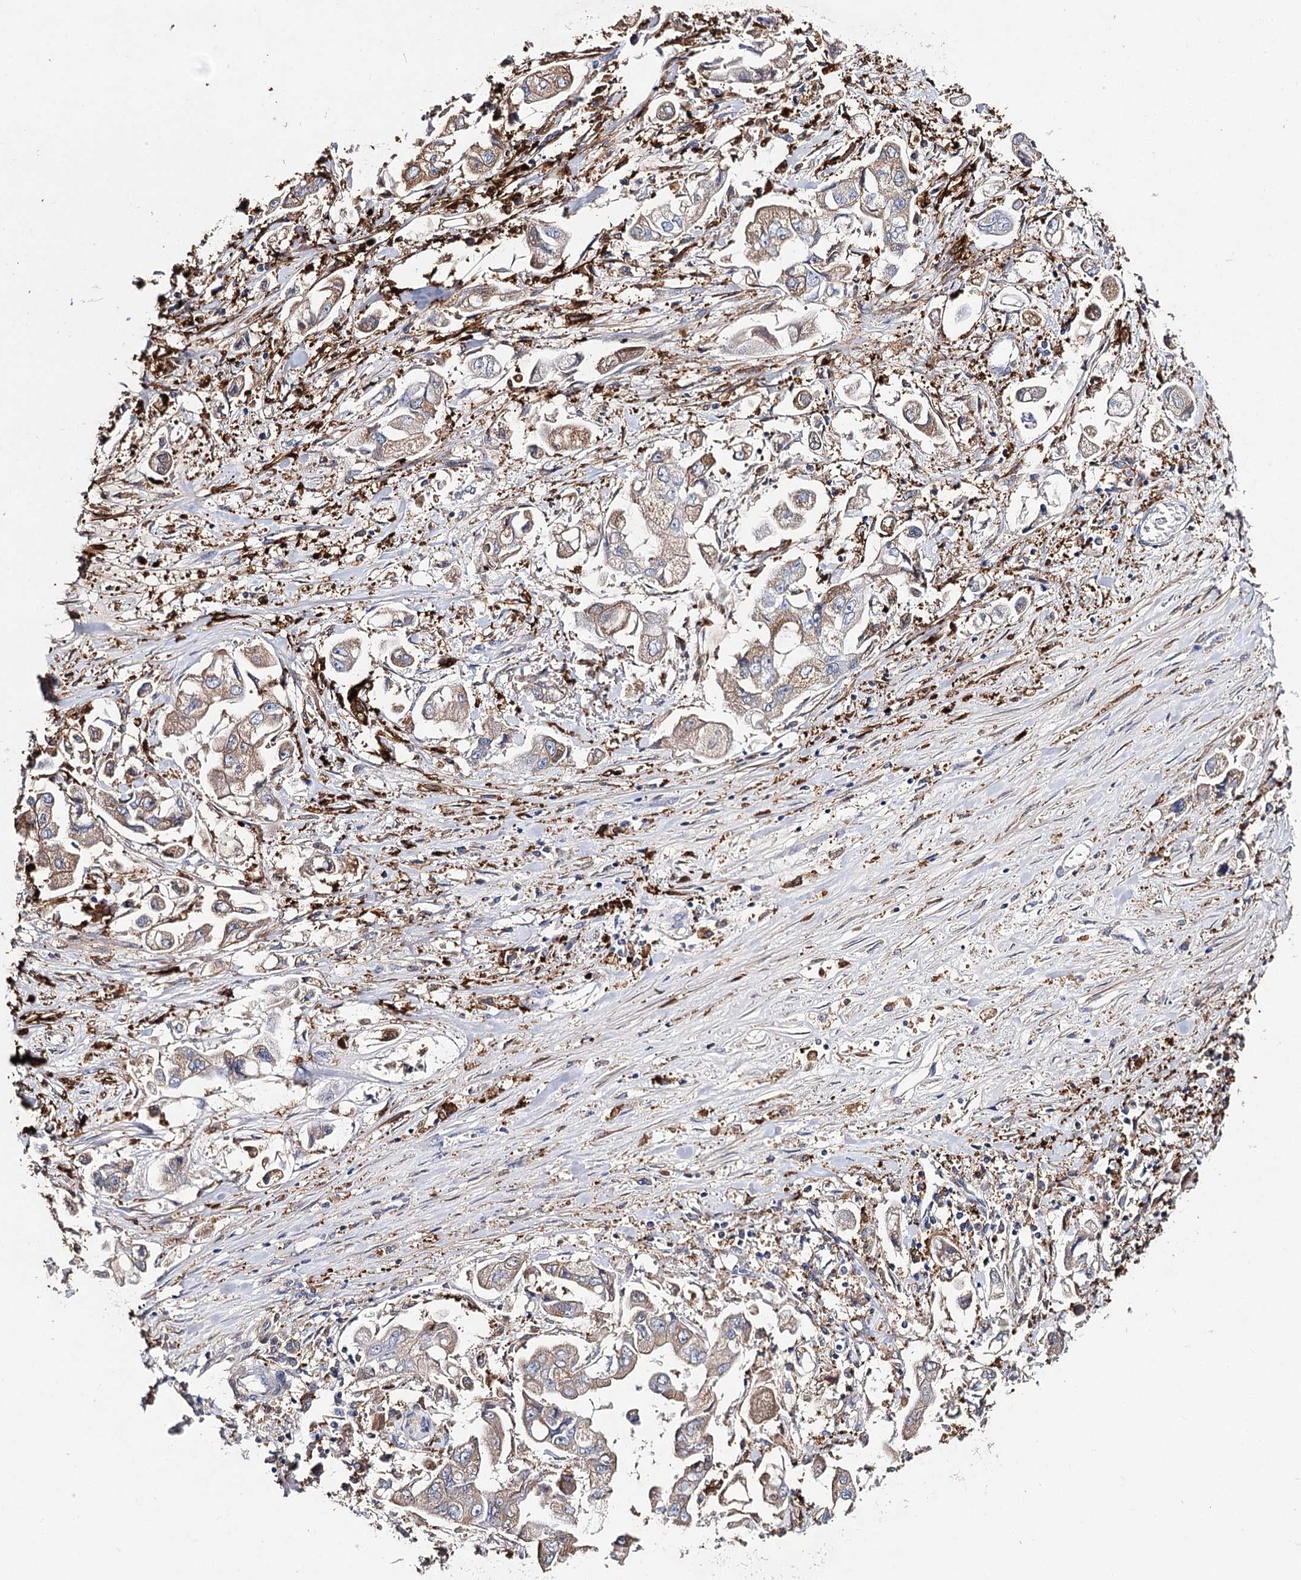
{"staining": {"intensity": "moderate", "quantity": ">75%", "location": "cytoplasmic/membranous"}, "tissue": "stomach cancer", "cell_type": "Tumor cells", "image_type": "cancer", "snomed": [{"axis": "morphology", "description": "Adenocarcinoma, NOS"}, {"axis": "topography", "description": "Stomach"}], "caption": "This is a micrograph of immunohistochemistry (IHC) staining of stomach adenocarcinoma, which shows moderate expression in the cytoplasmic/membranous of tumor cells.", "gene": "CFAP46", "patient": {"sex": "male", "age": 62}}